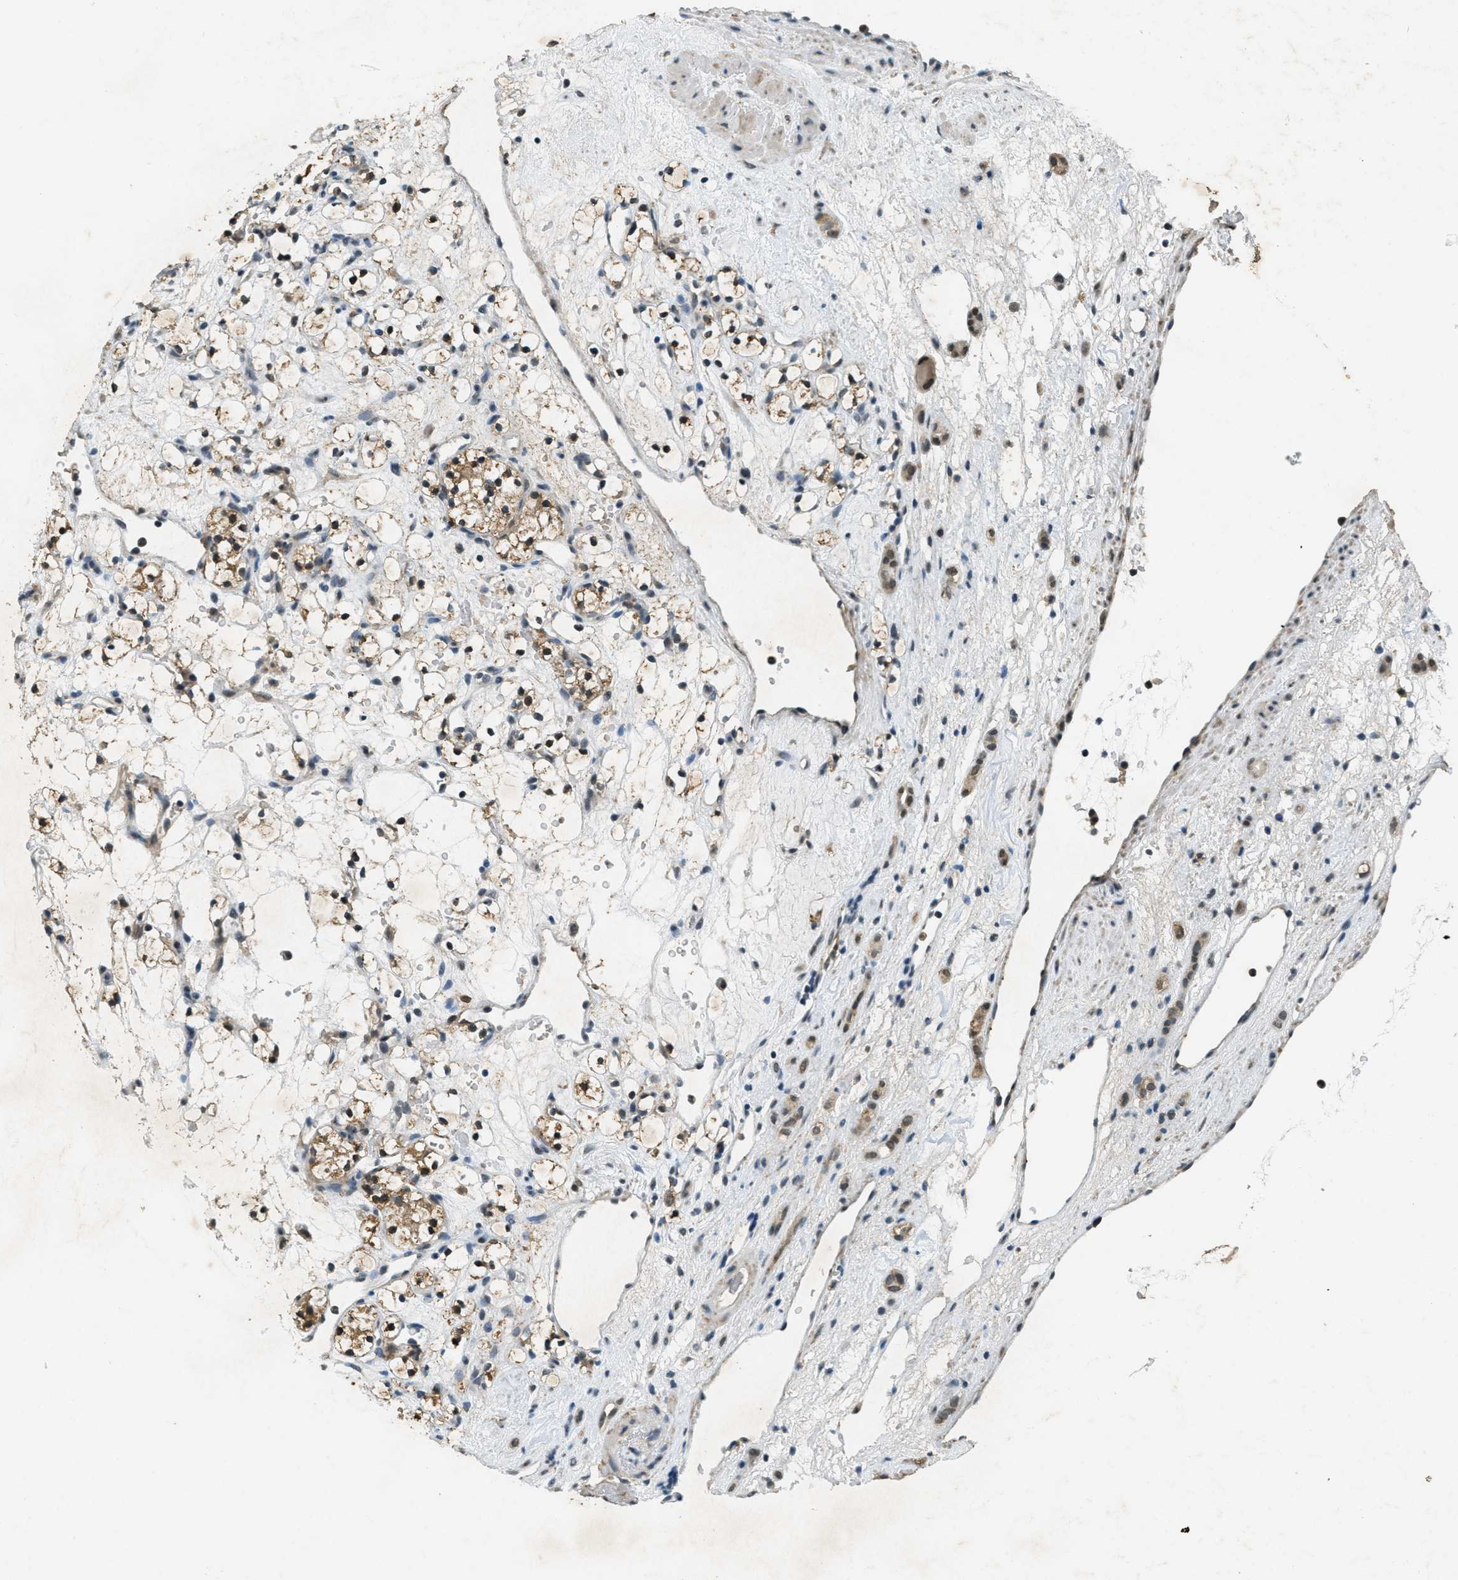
{"staining": {"intensity": "moderate", "quantity": "25%-75%", "location": "nuclear"}, "tissue": "renal cancer", "cell_type": "Tumor cells", "image_type": "cancer", "snomed": [{"axis": "morphology", "description": "Adenocarcinoma, NOS"}, {"axis": "topography", "description": "Kidney"}], "caption": "High-magnification brightfield microscopy of adenocarcinoma (renal) stained with DAB (brown) and counterstained with hematoxylin (blue). tumor cells exhibit moderate nuclear positivity is appreciated in about25%-75% of cells.", "gene": "TCF20", "patient": {"sex": "female", "age": 60}}